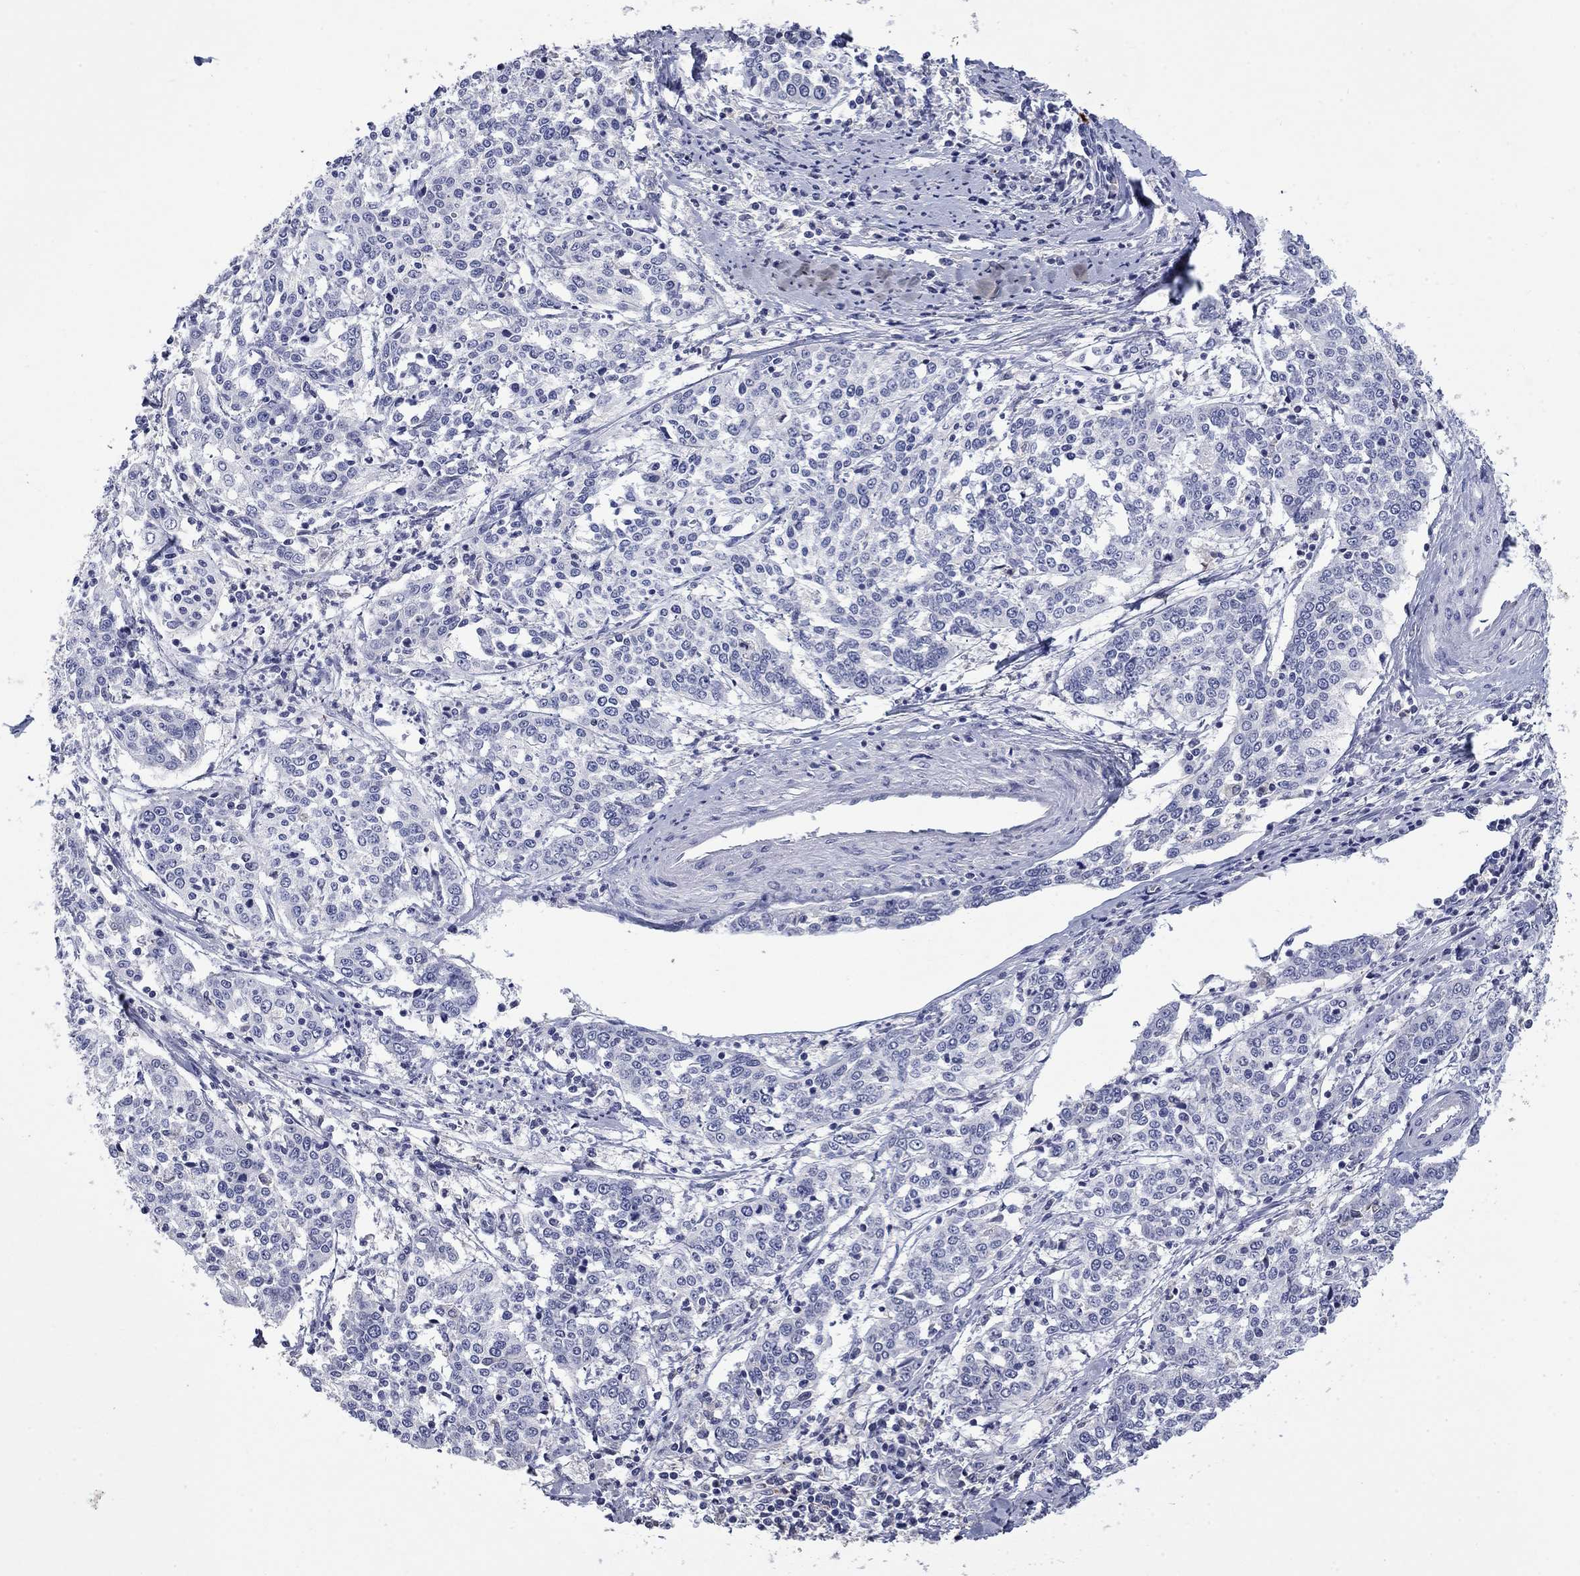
{"staining": {"intensity": "negative", "quantity": "none", "location": "none"}, "tissue": "cervical cancer", "cell_type": "Tumor cells", "image_type": "cancer", "snomed": [{"axis": "morphology", "description": "Squamous cell carcinoma, NOS"}, {"axis": "topography", "description": "Cervix"}], "caption": "IHC of human cervical squamous cell carcinoma displays no expression in tumor cells.", "gene": "PLEK", "patient": {"sex": "female", "age": 41}}